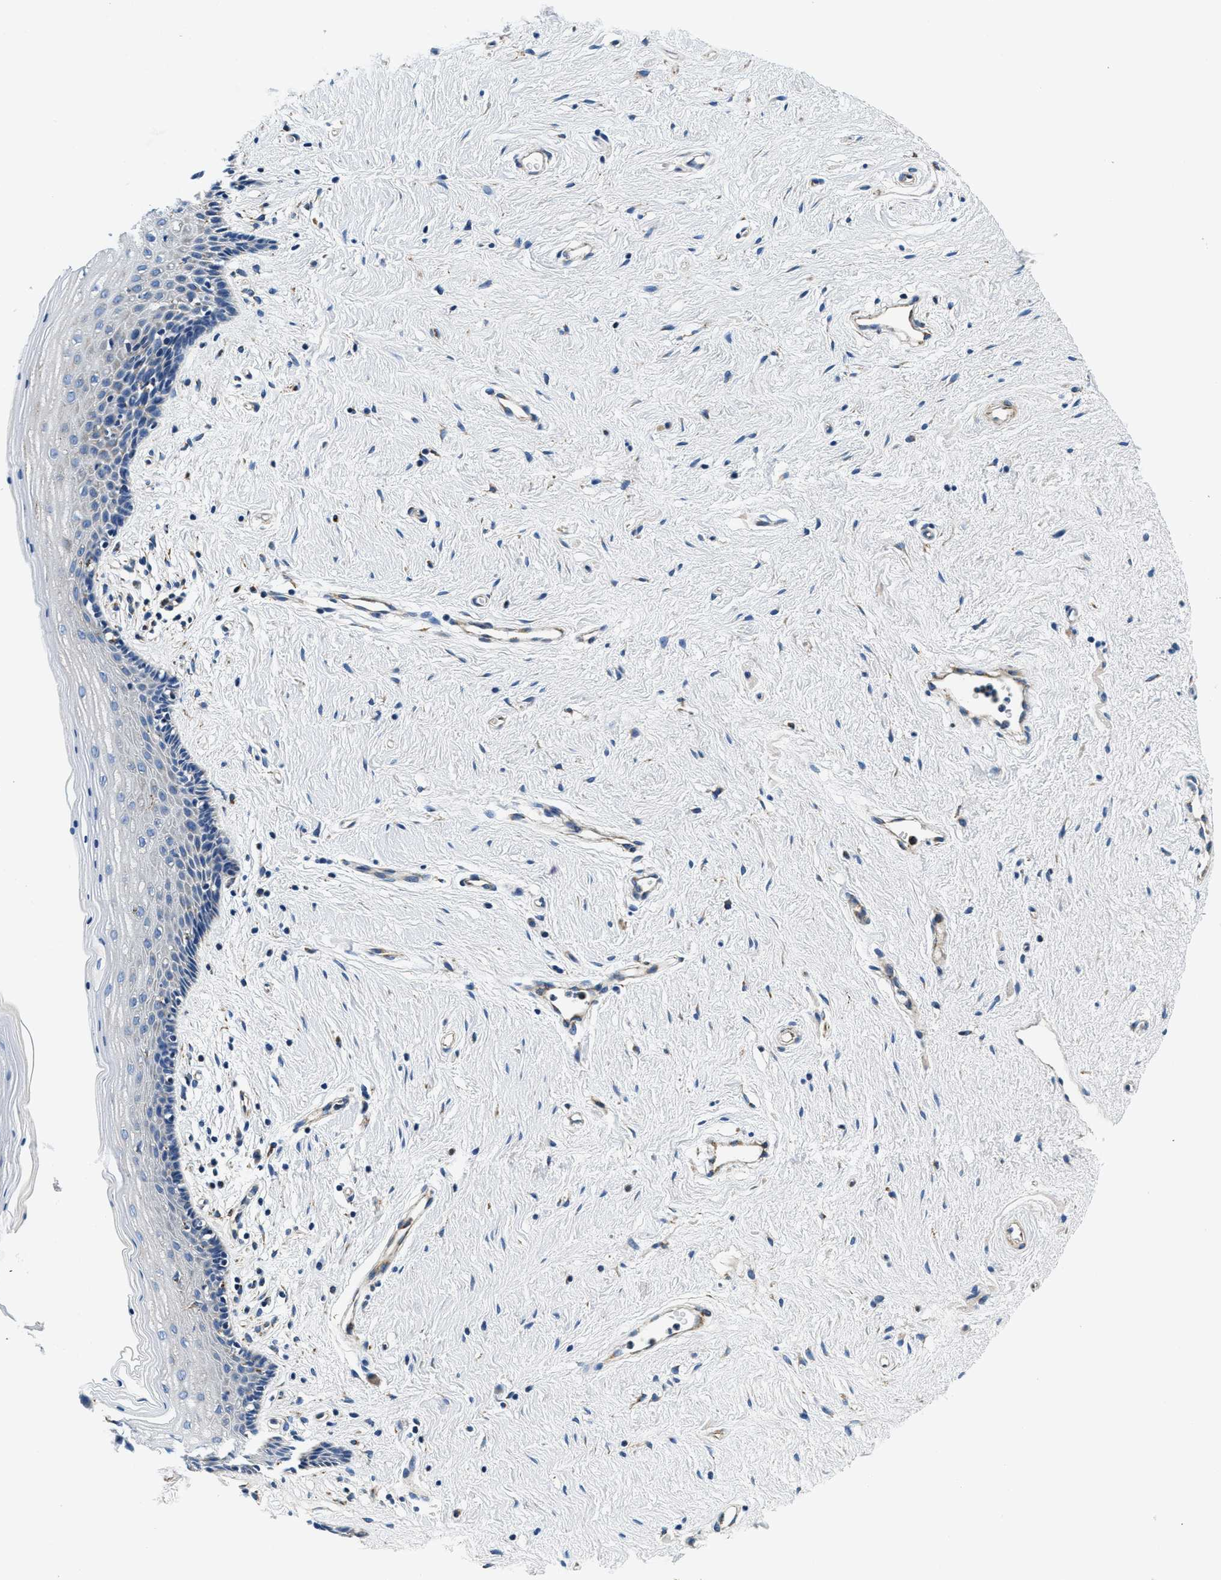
{"staining": {"intensity": "negative", "quantity": "none", "location": "none"}, "tissue": "vagina", "cell_type": "Squamous epithelial cells", "image_type": "normal", "snomed": [{"axis": "morphology", "description": "Normal tissue, NOS"}, {"axis": "topography", "description": "Vagina"}], "caption": "Immunohistochemical staining of unremarkable vagina shows no significant staining in squamous epithelial cells. (DAB (3,3'-diaminobenzidine) immunohistochemistry visualized using brightfield microscopy, high magnification).", "gene": "SAMD4B", "patient": {"sex": "female", "age": 44}}